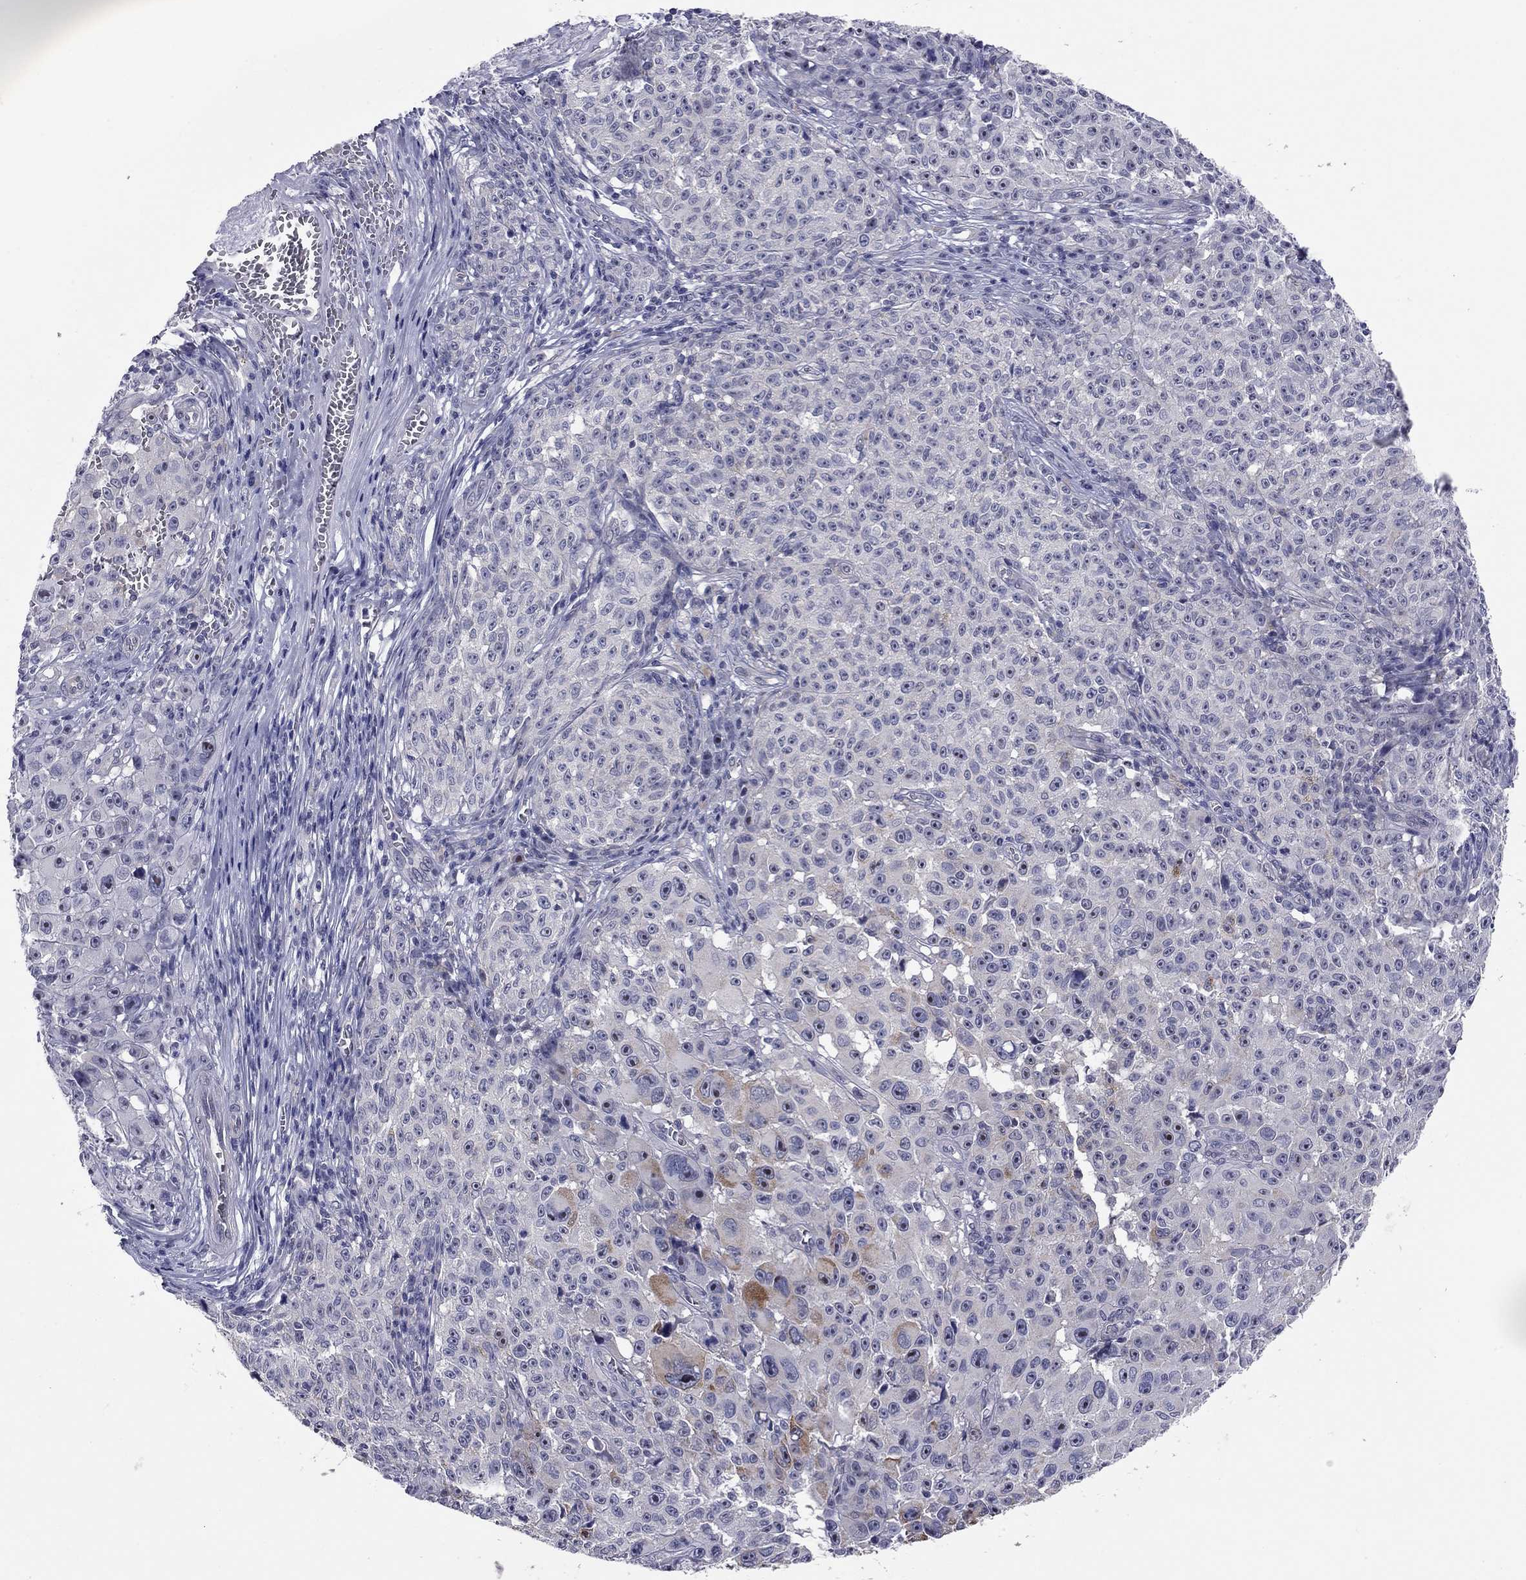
{"staining": {"intensity": "negative", "quantity": "none", "location": "none"}, "tissue": "melanoma", "cell_type": "Tumor cells", "image_type": "cancer", "snomed": [{"axis": "morphology", "description": "Malignant melanoma, NOS"}, {"axis": "topography", "description": "Skin"}], "caption": "Malignant melanoma stained for a protein using immunohistochemistry (IHC) reveals no expression tumor cells.", "gene": "SHOC2", "patient": {"sex": "female", "age": 82}}